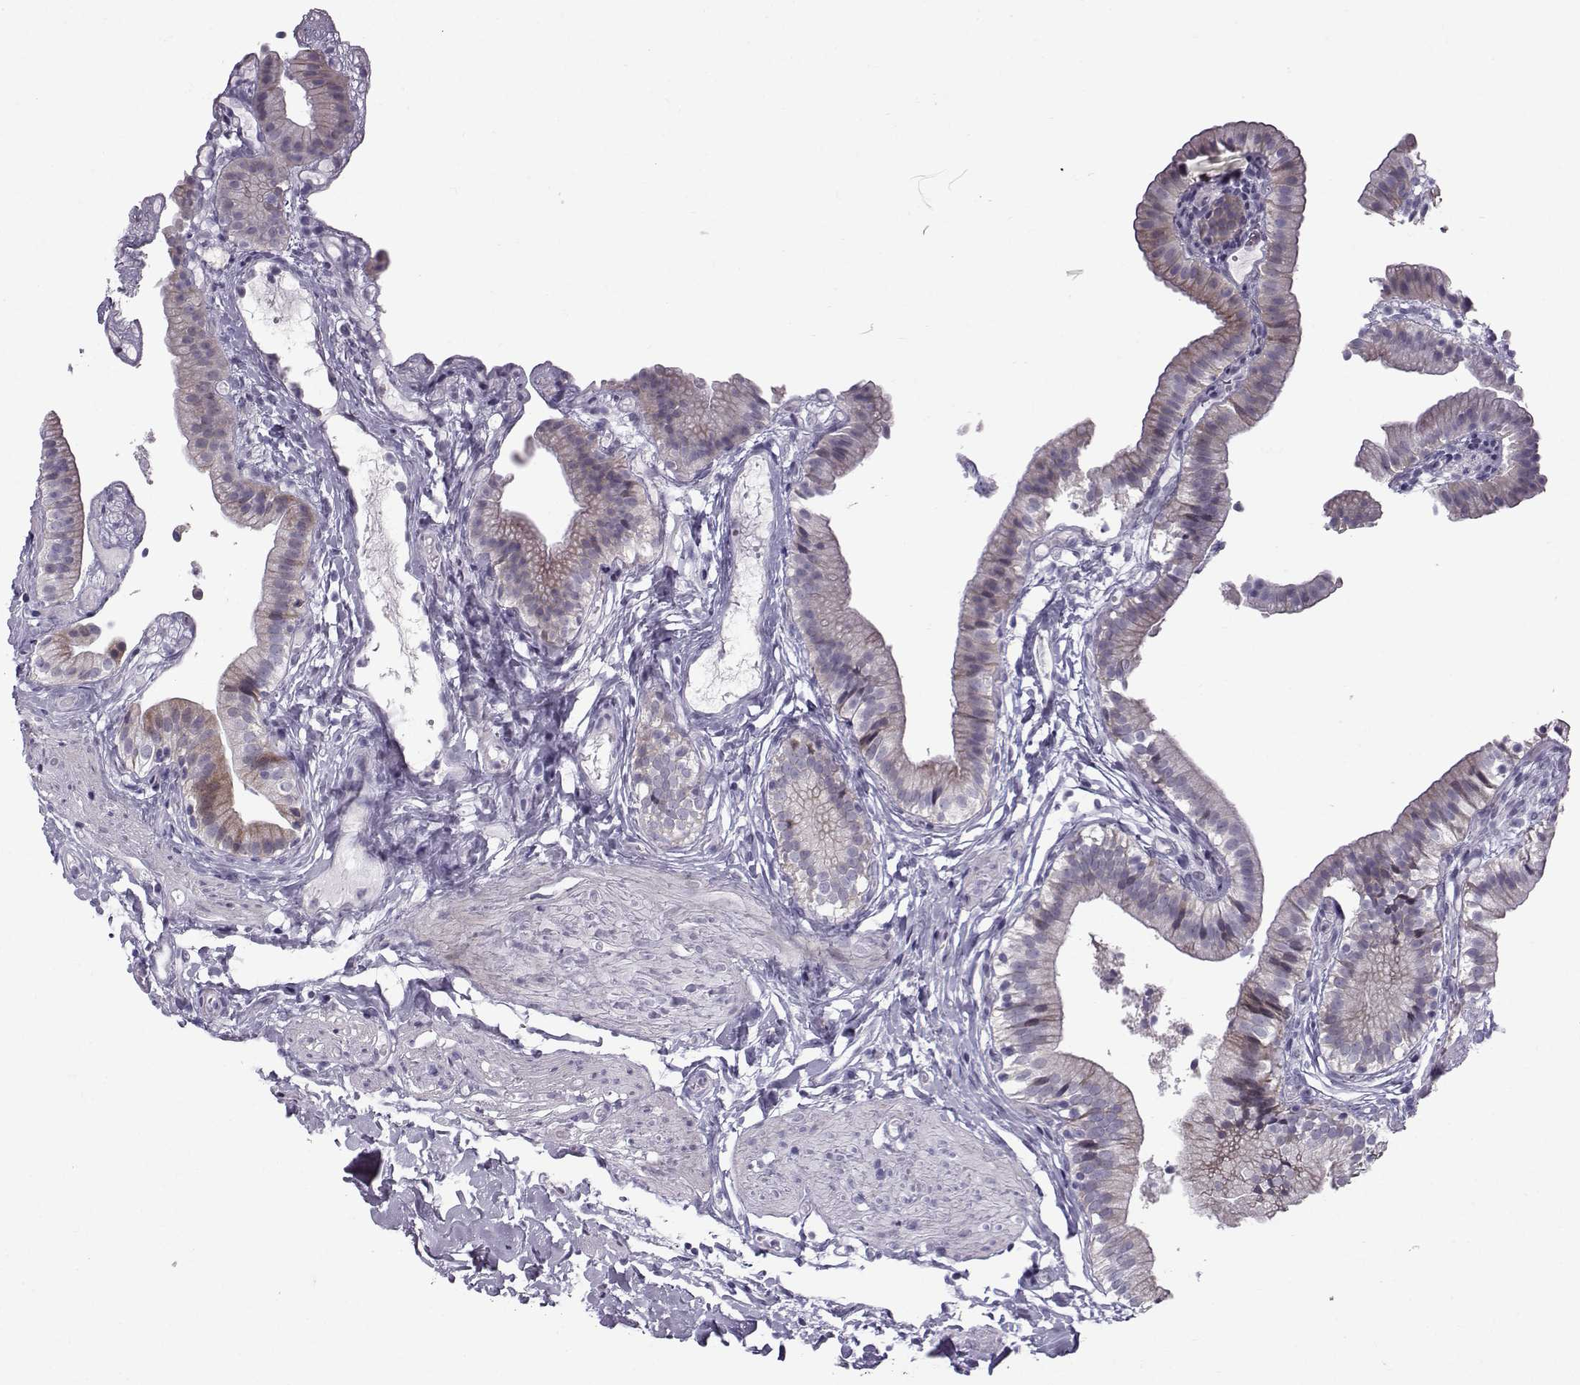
{"staining": {"intensity": "negative", "quantity": "none", "location": "none"}, "tissue": "gallbladder", "cell_type": "Glandular cells", "image_type": "normal", "snomed": [{"axis": "morphology", "description": "Normal tissue, NOS"}, {"axis": "topography", "description": "Gallbladder"}], "caption": "Immunohistochemical staining of unremarkable gallbladder demonstrates no significant expression in glandular cells. (Stains: DAB immunohistochemistry (IHC) with hematoxylin counter stain, Microscopy: brightfield microscopy at high magnification).", "gene": "DMRT3", "patient": {"sex": "female", "age": 47}}